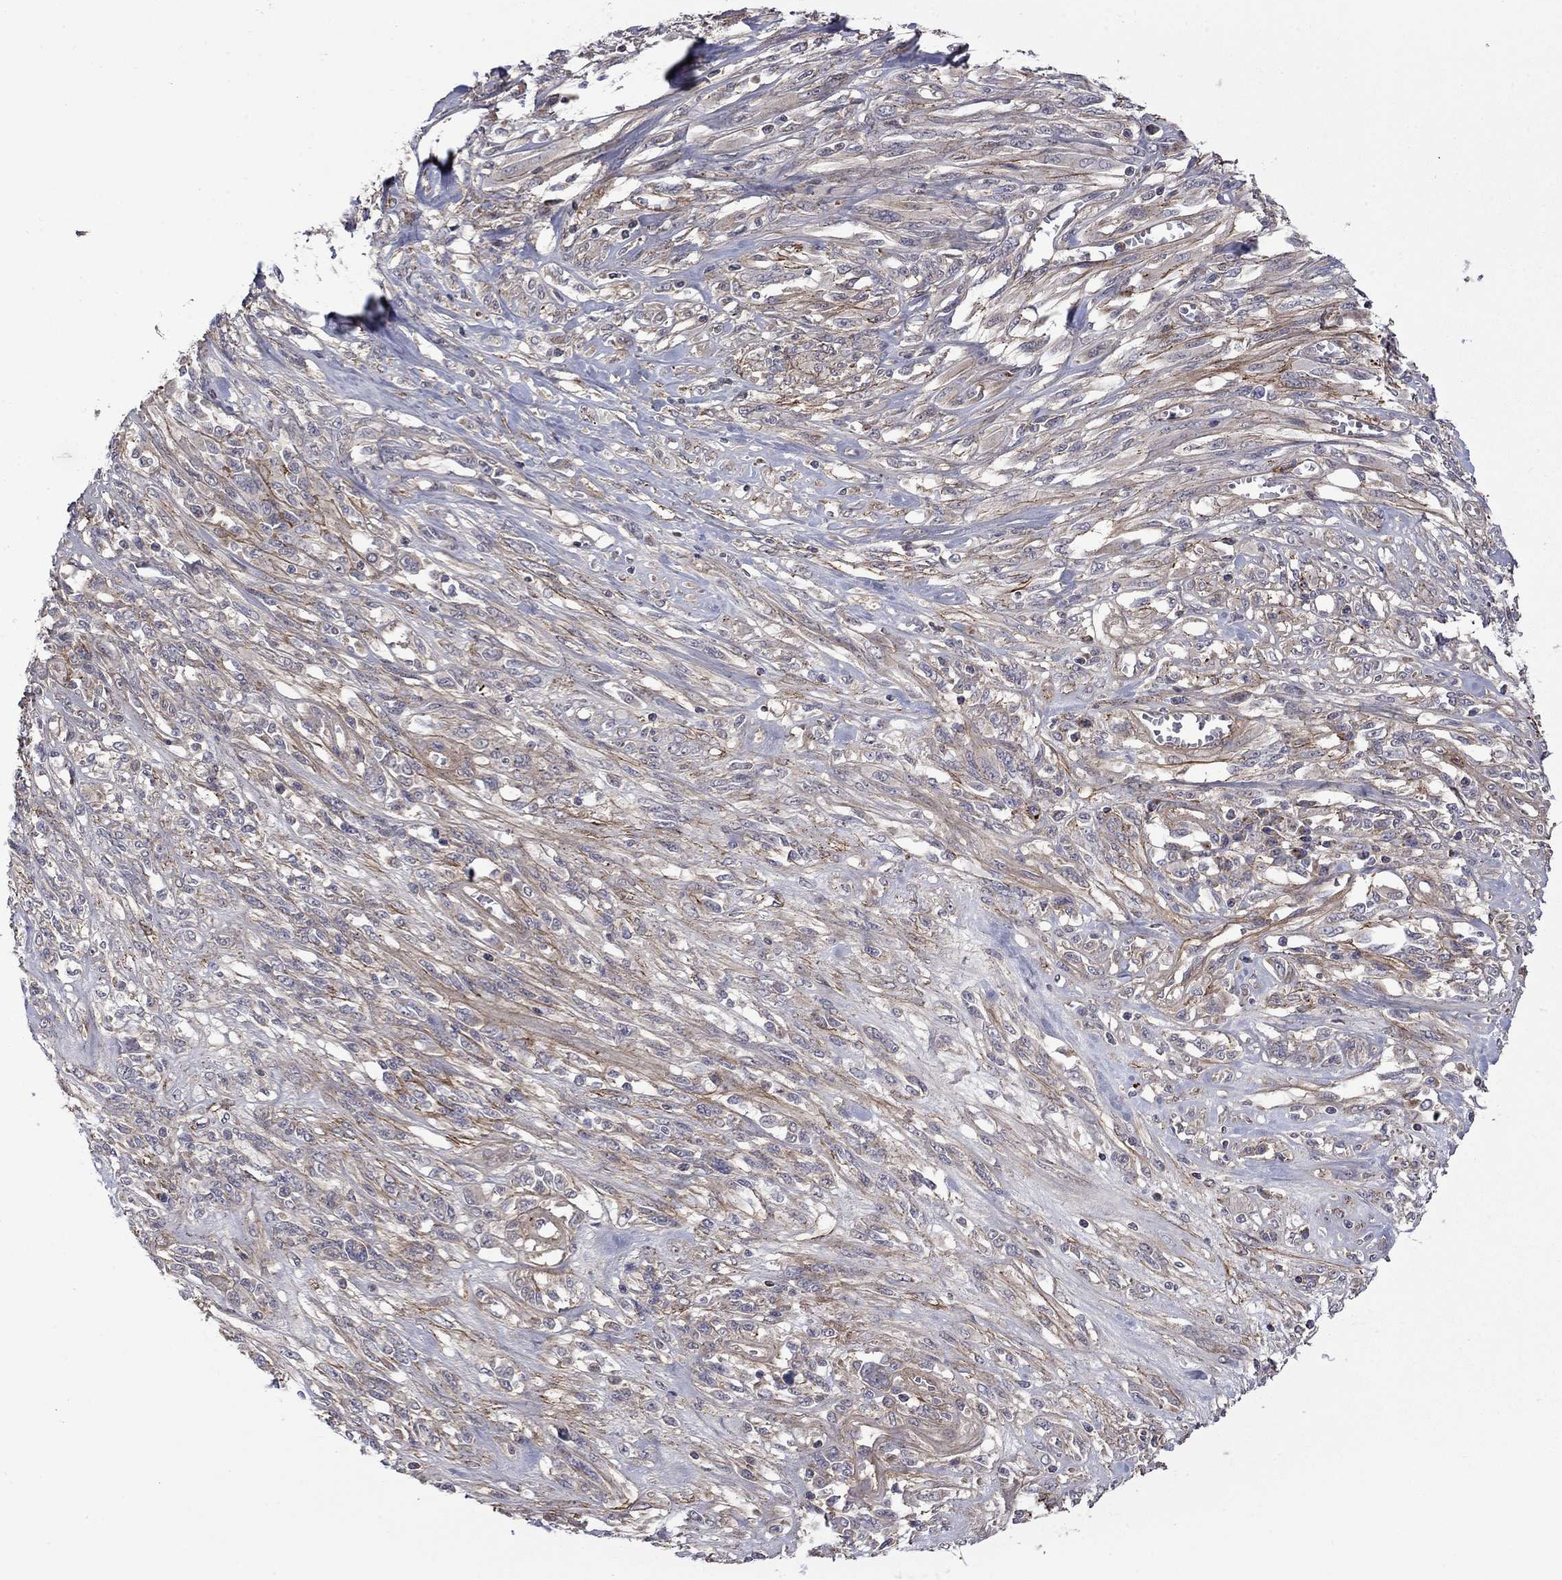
{"staining": {"intensity": "negative", "quantity": "none", "location": "none"}, "tissue": "melanoma", "cell_type": "Tumor cells", "image_type": "cancer", "snomed": [{"axis": "morphology", "description": "Malignant melanoma, NOS"}, {"axis": "topography", "description": "Skin"}], "caption": "The photomicrograph demonstrates no staining of tumor cells in melanoma.", "gene": "DOP1B", "patient": {"sex": "female", "age": 91}}